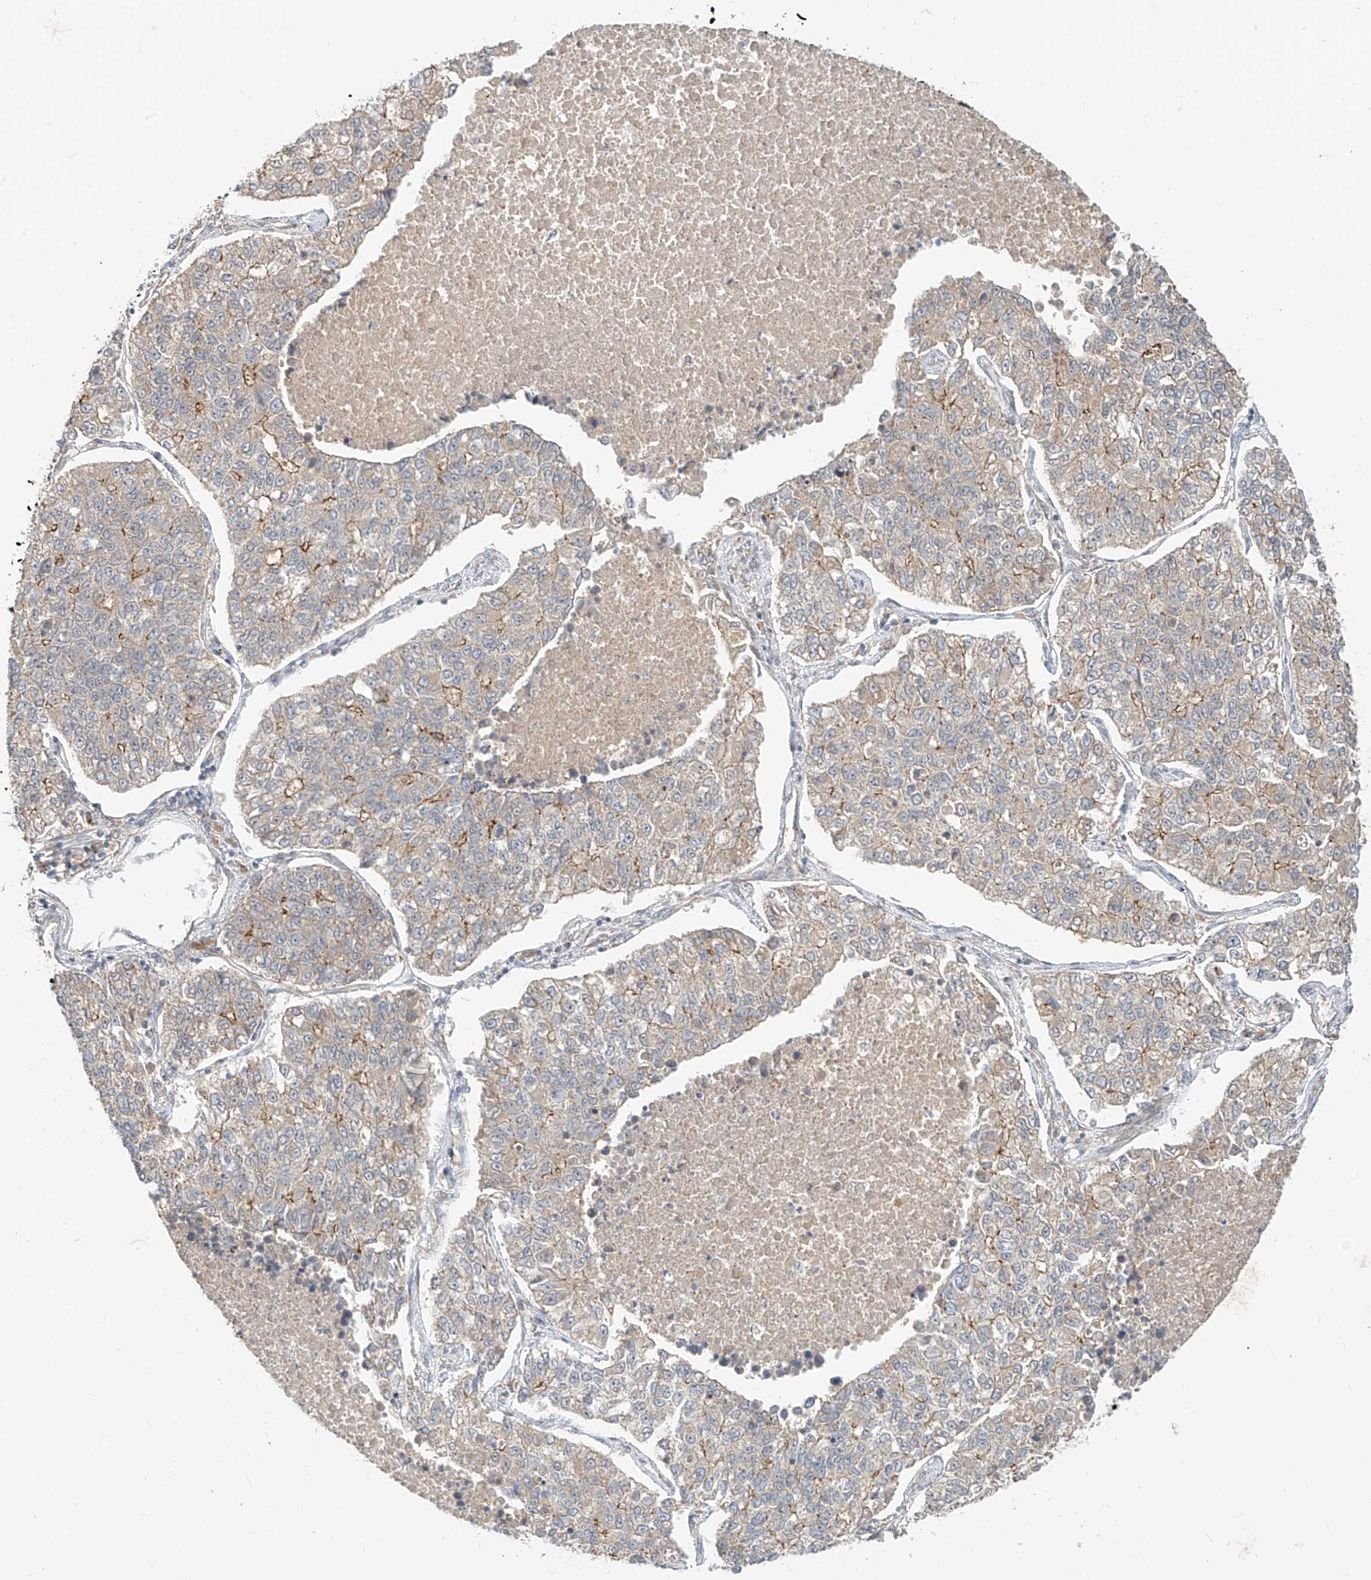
{"staining": {"intensity": "moderate", "quantity": "<25%", "location": "cytoplasmic/membranous"}, "tissue": "lung cancer", "cell_type": "Tumor cells", "image_type": "cancer", "snomed": [{"axis": "morphology", "description": "Adenocarcinoma, NOS"}, {"axis": "topography", "description": "Lung"}], "caption": "Moderate cytoplasmic/membranous protein expression is identified in about <25% of tumor cells in lung adenocarcinoma. Nuclei are stained in blue.", "gene": "MTUS2", "patient": {"sex": "male", "age": 49}}